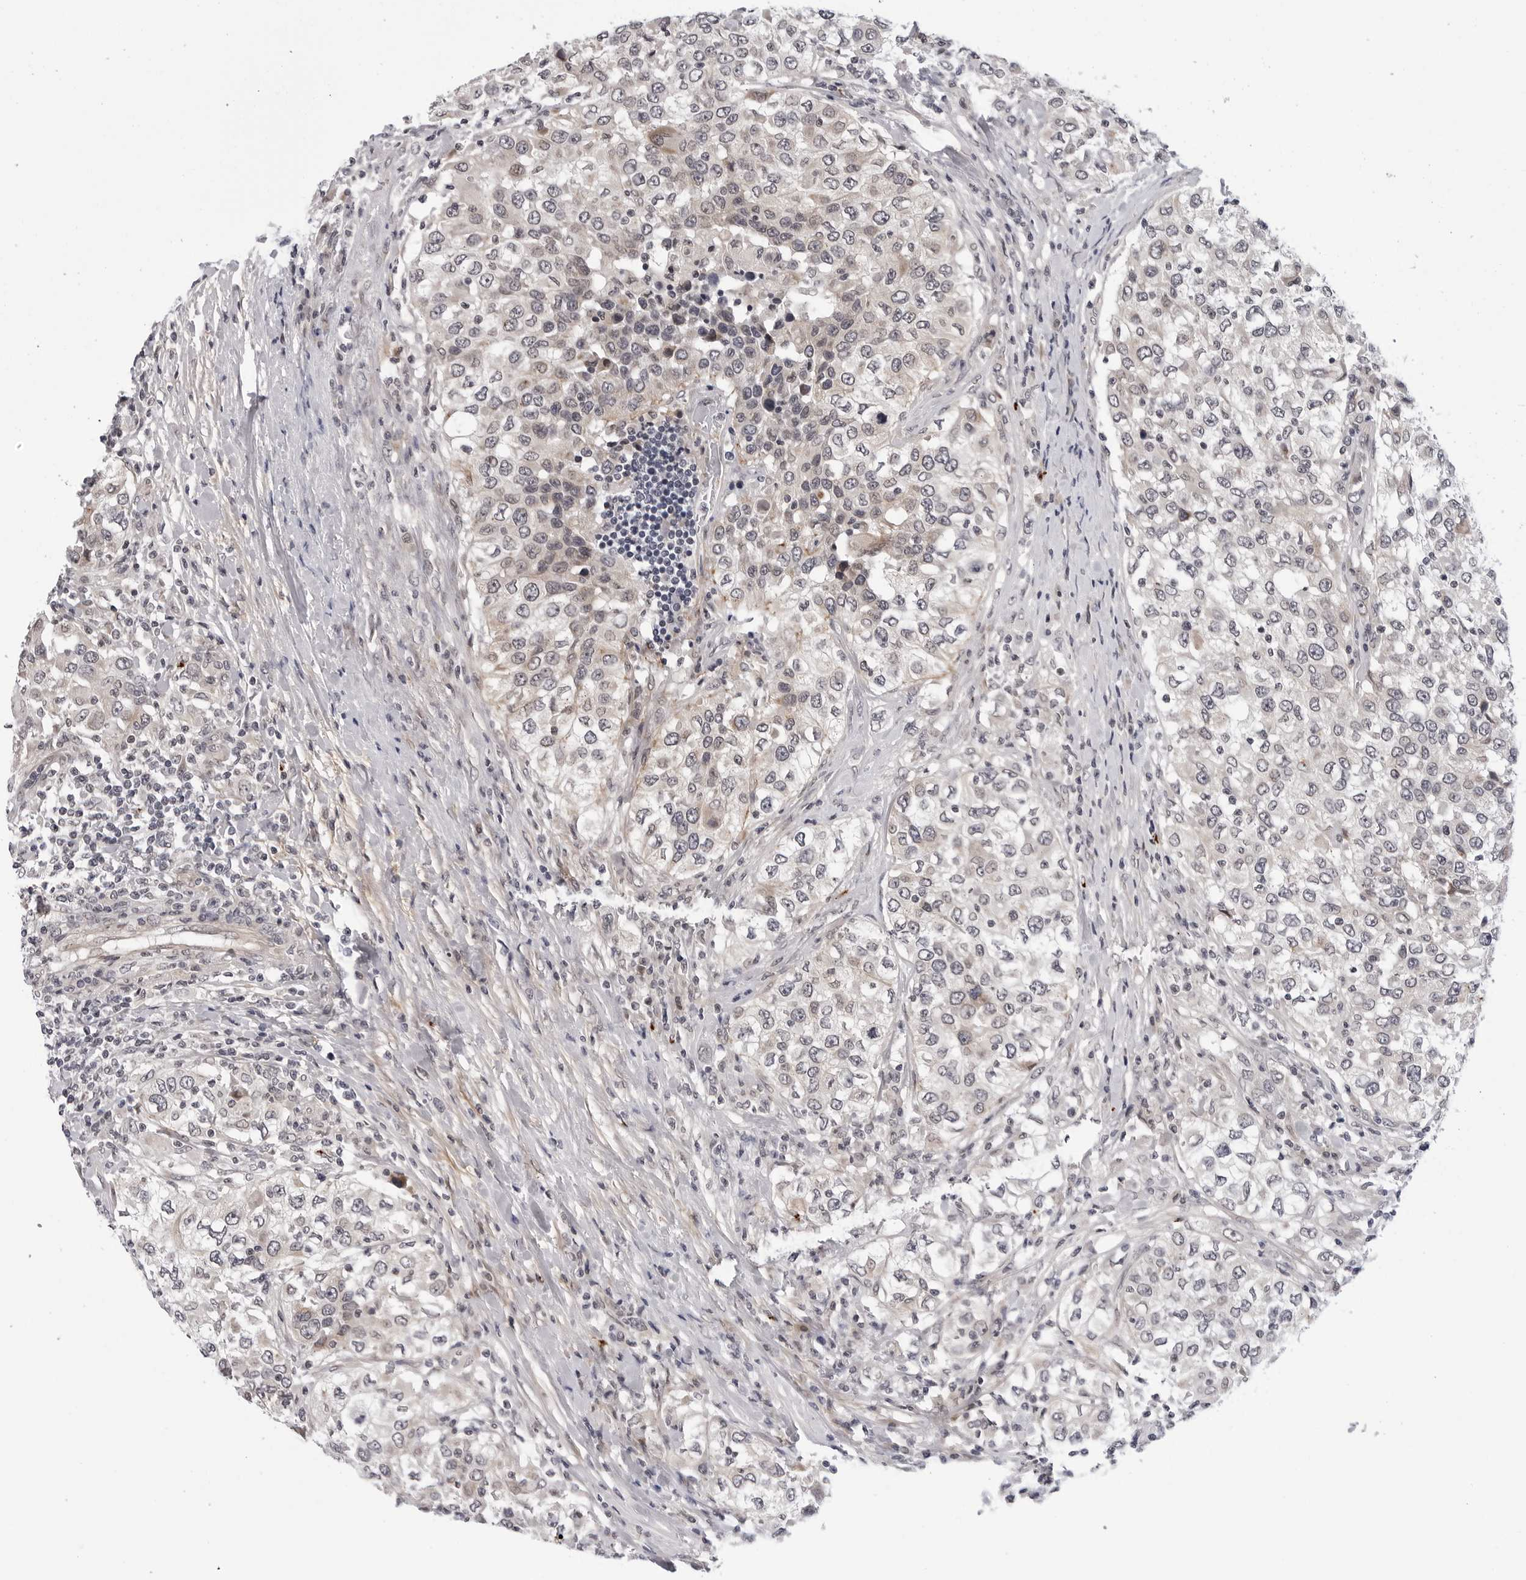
{"staining": {"intensity": "negative", "quantity": "none", "location": "none"}, "tissue": "urothelial cancer", "cell_type": "Tumor cells", "image_type": "cancer", "snomed": [{"axis": "morphology", "description": "Urothelial carcinoma, High grade"}, {"axis": "topography", "description": "Urinary bladder"}], "caption": "Immunohistochemistry histopathology image of neoplastic tissue: urothelial carcinoma (high-grade) stained with DAB shows no significant protein expression in tumor cells. Brightfield microscopy of immunohistochemistry stained with DAB (3,3'-diaminobenzidine) (brown) and hematoxylin (blue), captured at high magnification.", "gene": "KIAA1614", "patient": {"sex": "female", "age": 80}}